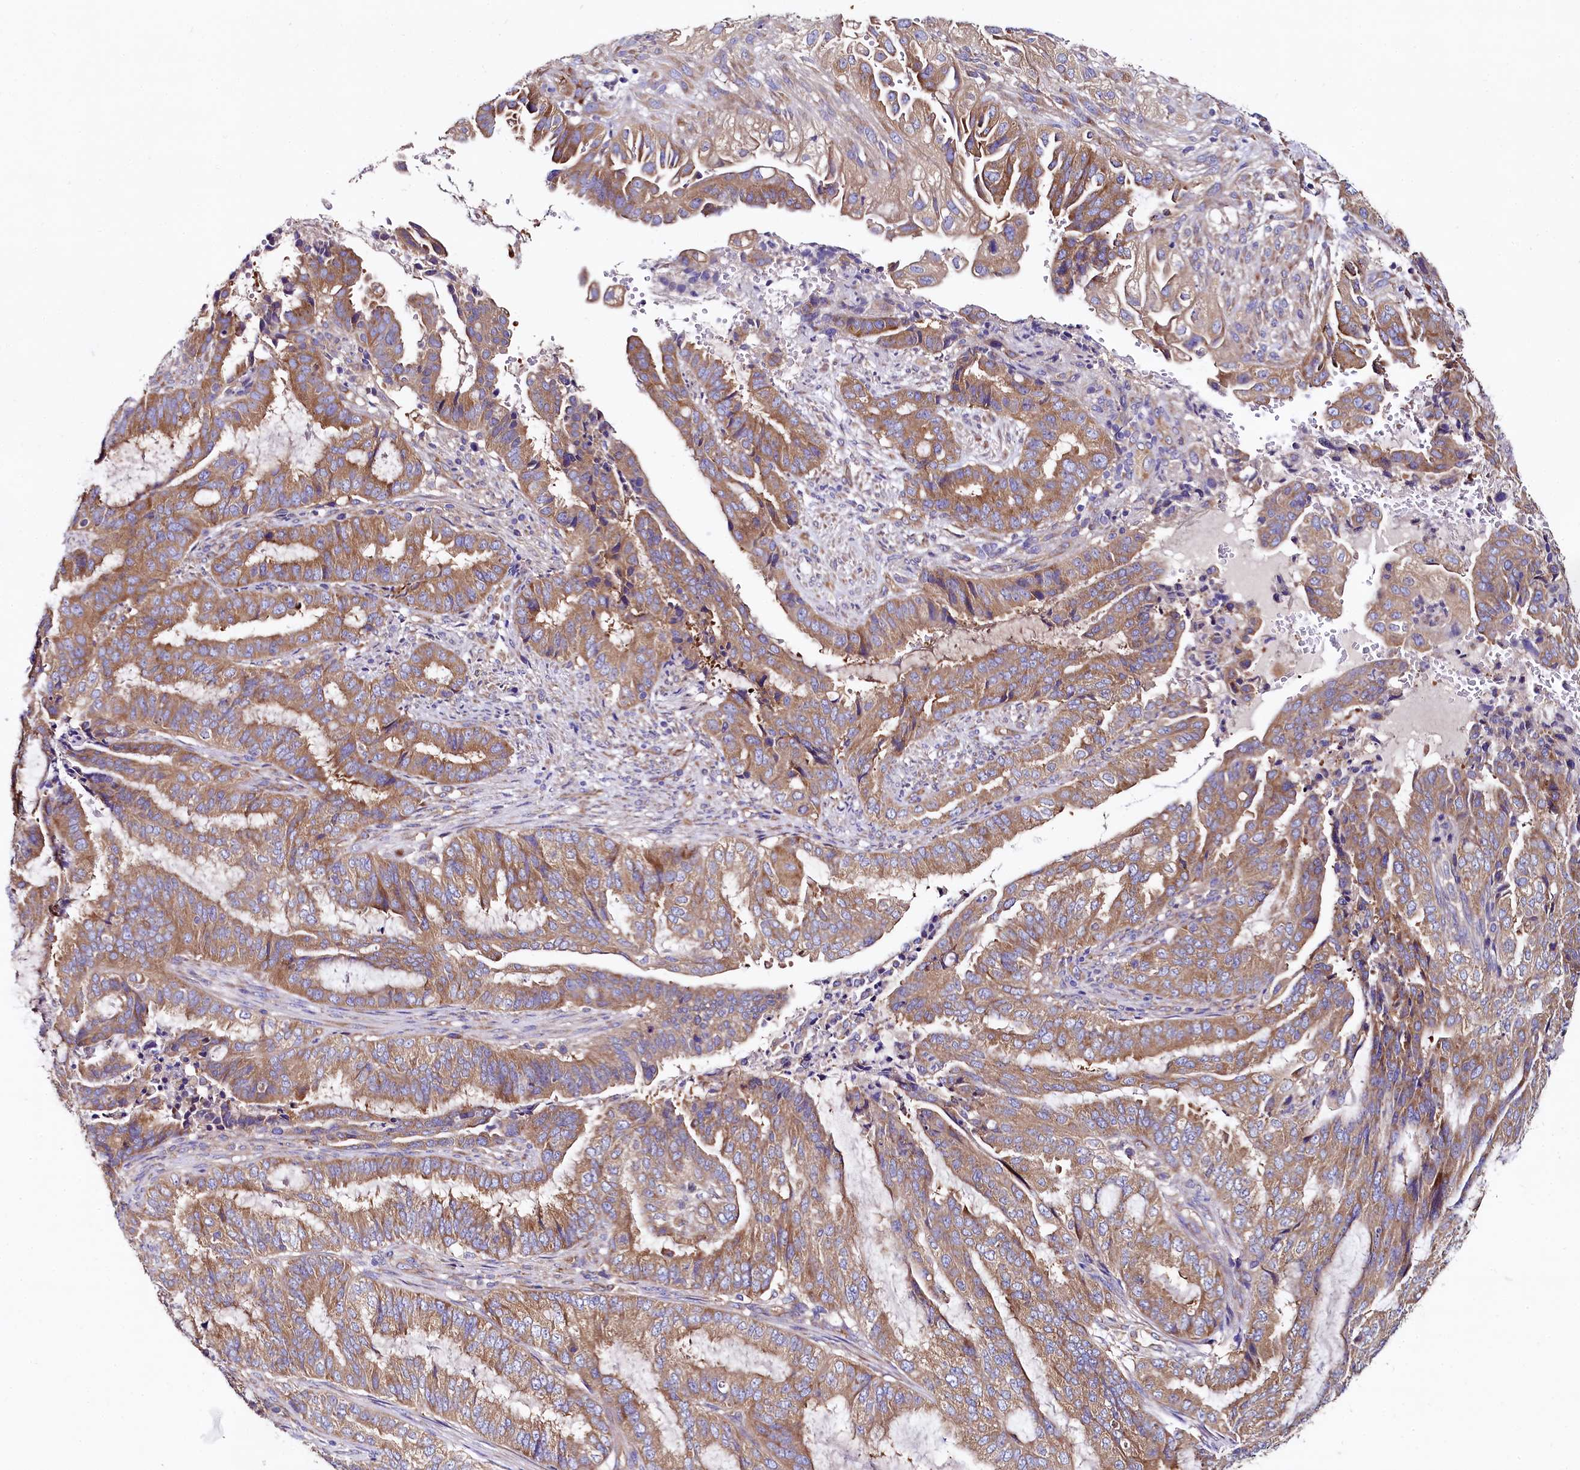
{"staining": {"intensity": "moderate", "quantity": ">75%", "location": "cytoplasmic/membranous"}, "tissue": "endometrial cancer", "cell_type": "Tumor cells", "image_type": "cancer", "snomed": [{"axis": "morphology", "description": "Adenocarcinoma, NOS"}, {"axis": "topography", "description": "Endometrium"}], "caption": "Brown immunohistochemical staining in endometrial cancer (adenocarcinoma) reveals moderate cytoplasmic/membranous staining in about >75% of tumor cells.", "gene": "QARS1", "patient": {"sex": "female", "age": 51}}